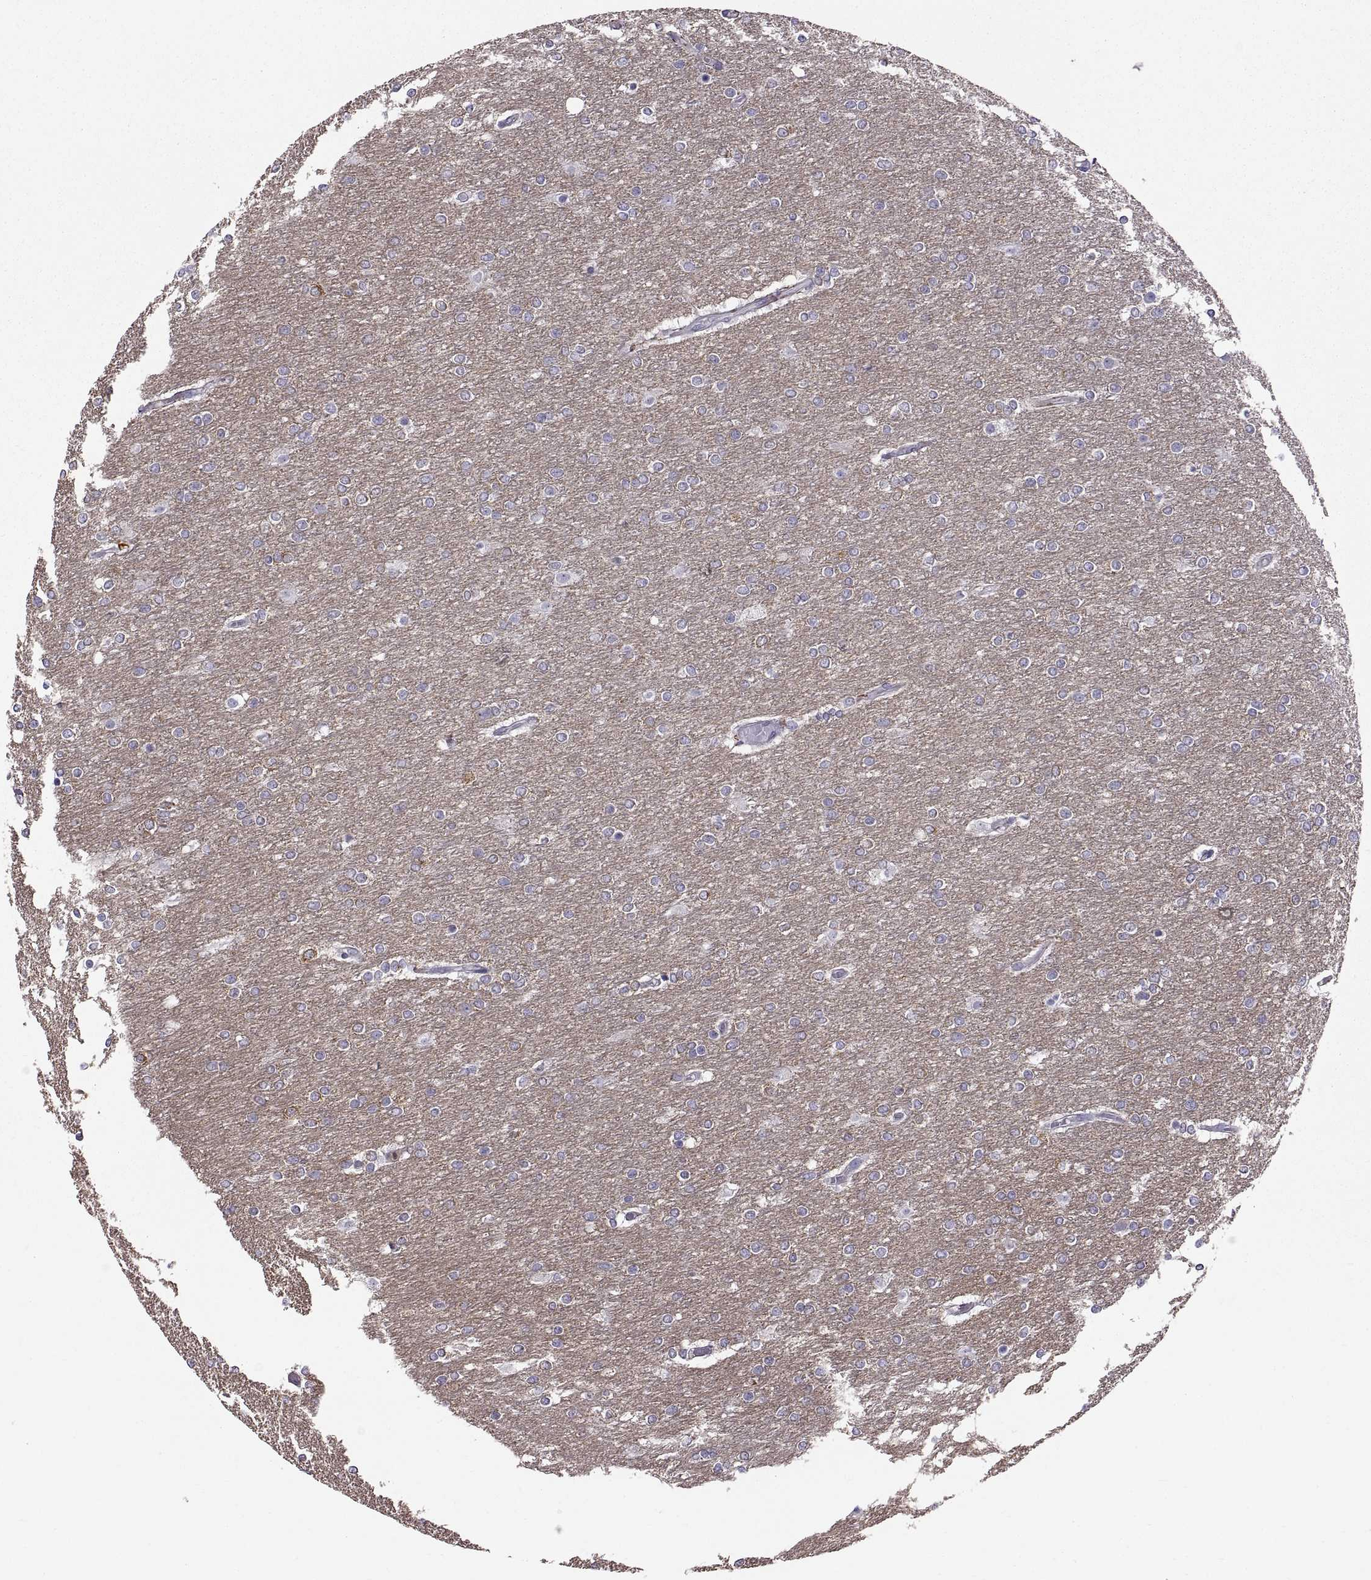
{"staining": {"intensity": "negative", "quantity": "none", "location": "none"}, "tissue": "glioma", "cell_type": "Tumor cells", "image_type": "cancer", "snomed": [{"axis": "morphology", "description": "Glioma, malignant, High grade"}, {"axis": "topography", "description": "Brain"}], "caption": "This is an immunohistochemistry image of human malignant glioma (high-grade). There is no staining in tumor cells.", "gene": "EMILIN2", "patient": {"sex": "female", "age": 61}}